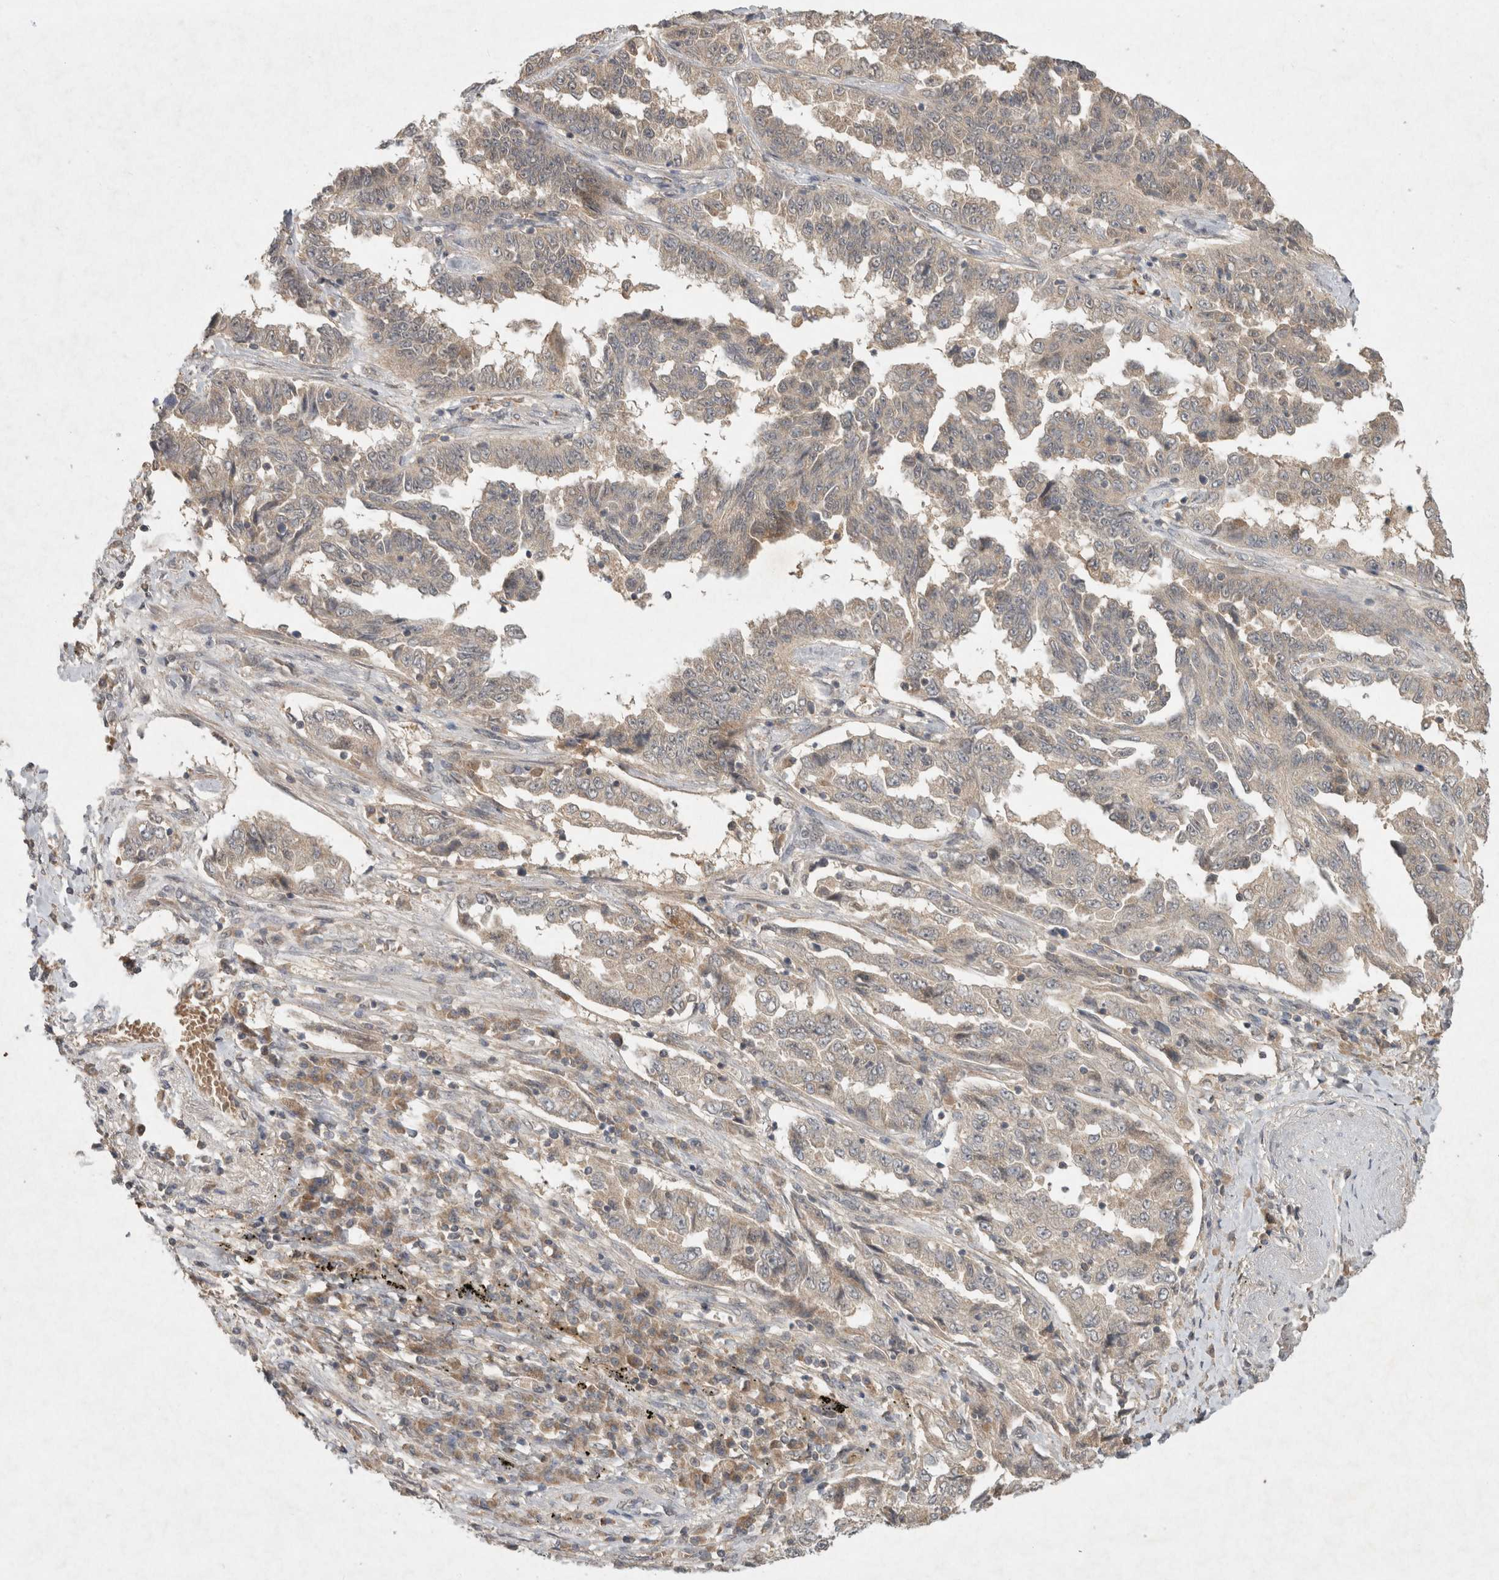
{"staining": {"intensity": "weak", "quantity": ">75%", "location": "cytoplasmic/membranous"}, "tissue": "lung cancer", "cell_type": "Tumor cells", "image_type": "cancer", "snomed": [{"axis": "morphology", "description": "Adenocarcinoma, NOS"}, {"axis": "topography", "description": "Lung"}], "caption": "Immunohistochemistry of human lung adenocarcinoma shows low levels of weak cytoplasmic/membranous positivity in about >75% of tumor cells.", "gene": "LOXL2", "patient": {"sex": "female", "age": 51}}